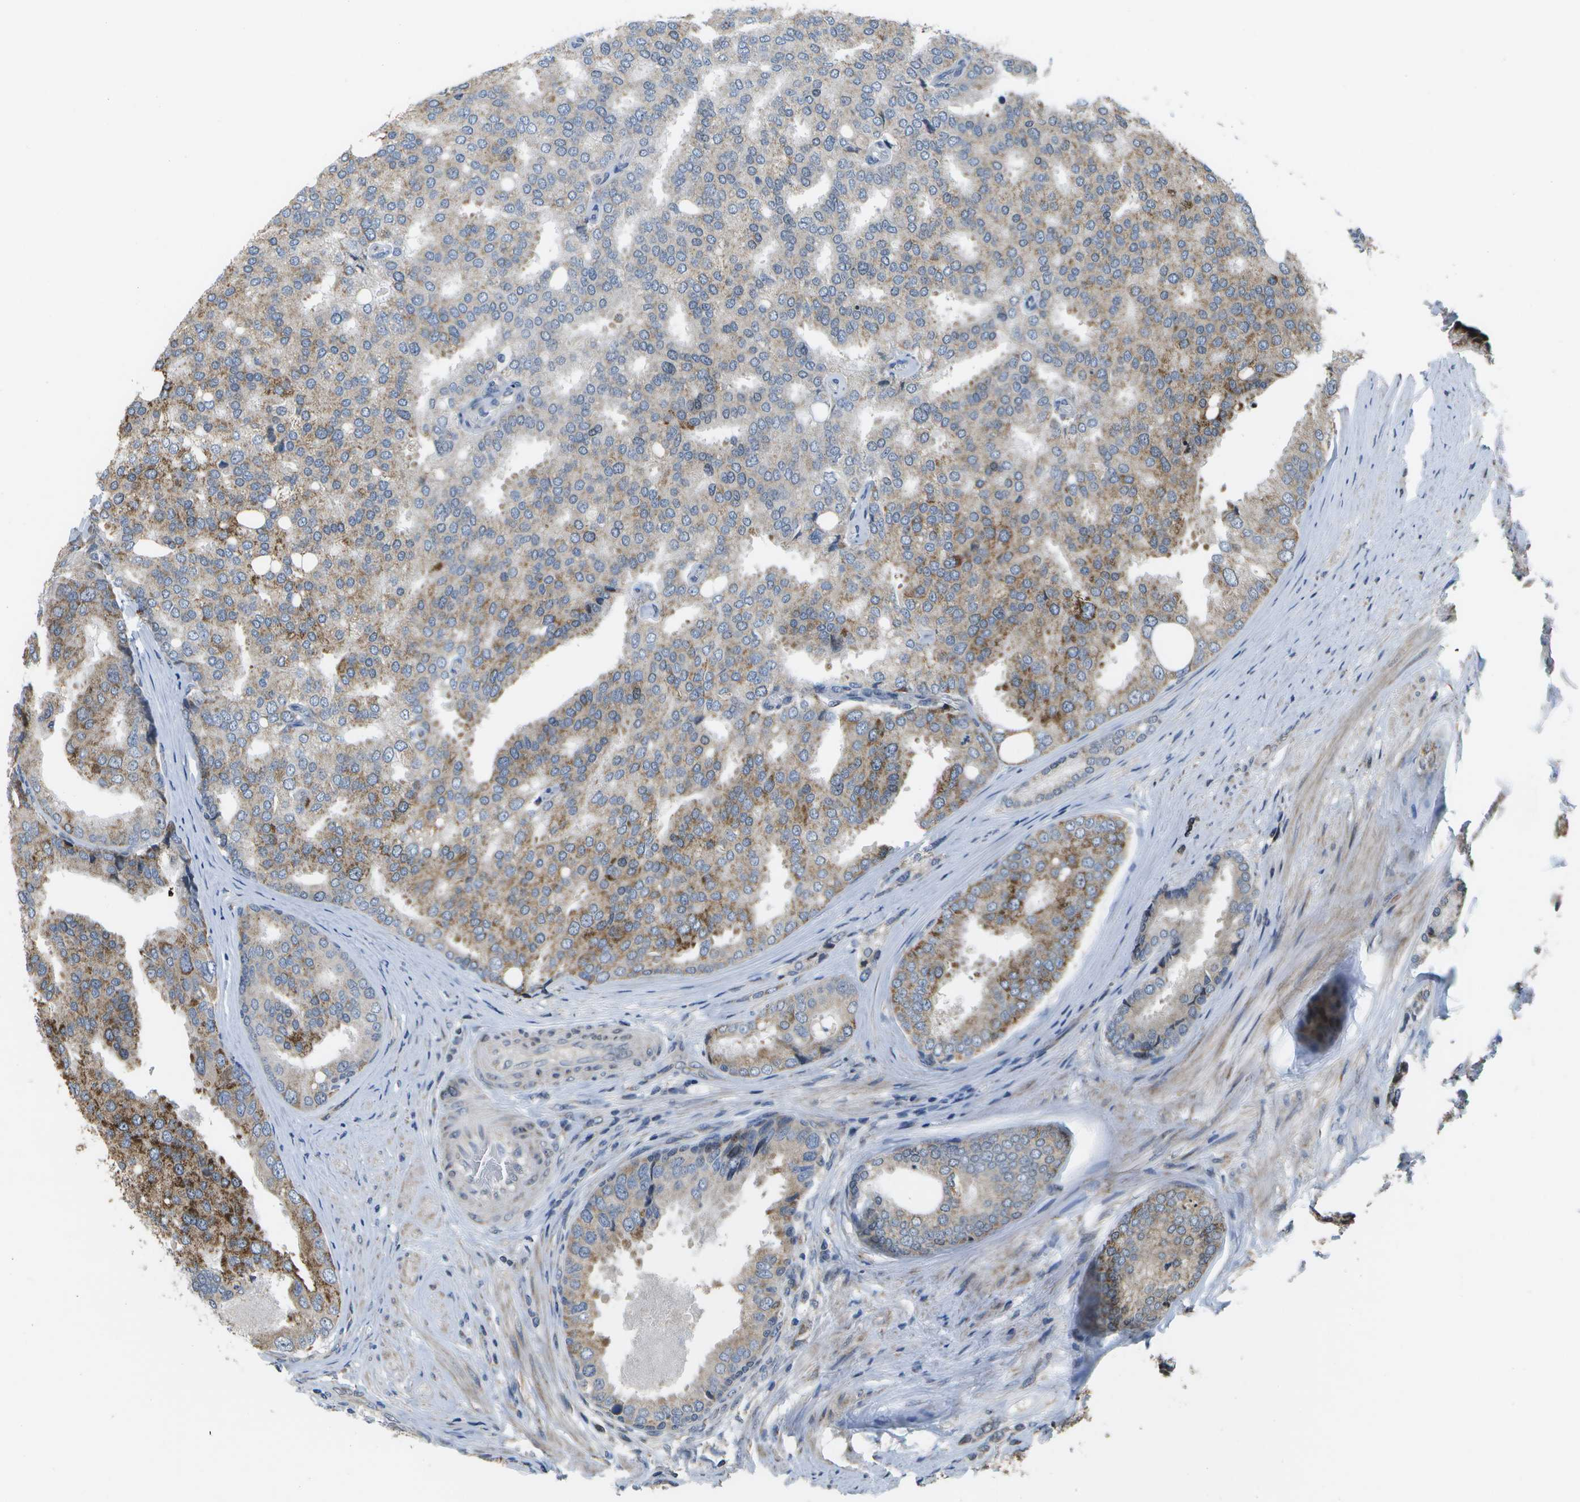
{"staining": {"intensity": "moderate", "quantity": ">75%", "location": "cytoplasmic/membranous"}, "tissue": "prostate cancer", "cell_type": "Tumor cells", "image_type": "cancer", "snomed": [{"axis": "morphology", "description": "Adenocarcinoma, High grade"}, {"axis": "topography", "description": "Prostate"}], "caption": "High-grade adenocarcinoma (prostate) stained with a brown dye reveals moderate cytoplasmic/membranous positive staining in approximately >75% of tumor cells.", "gene": "HADHA", "patient": {"sex": "male", "age": 50}}